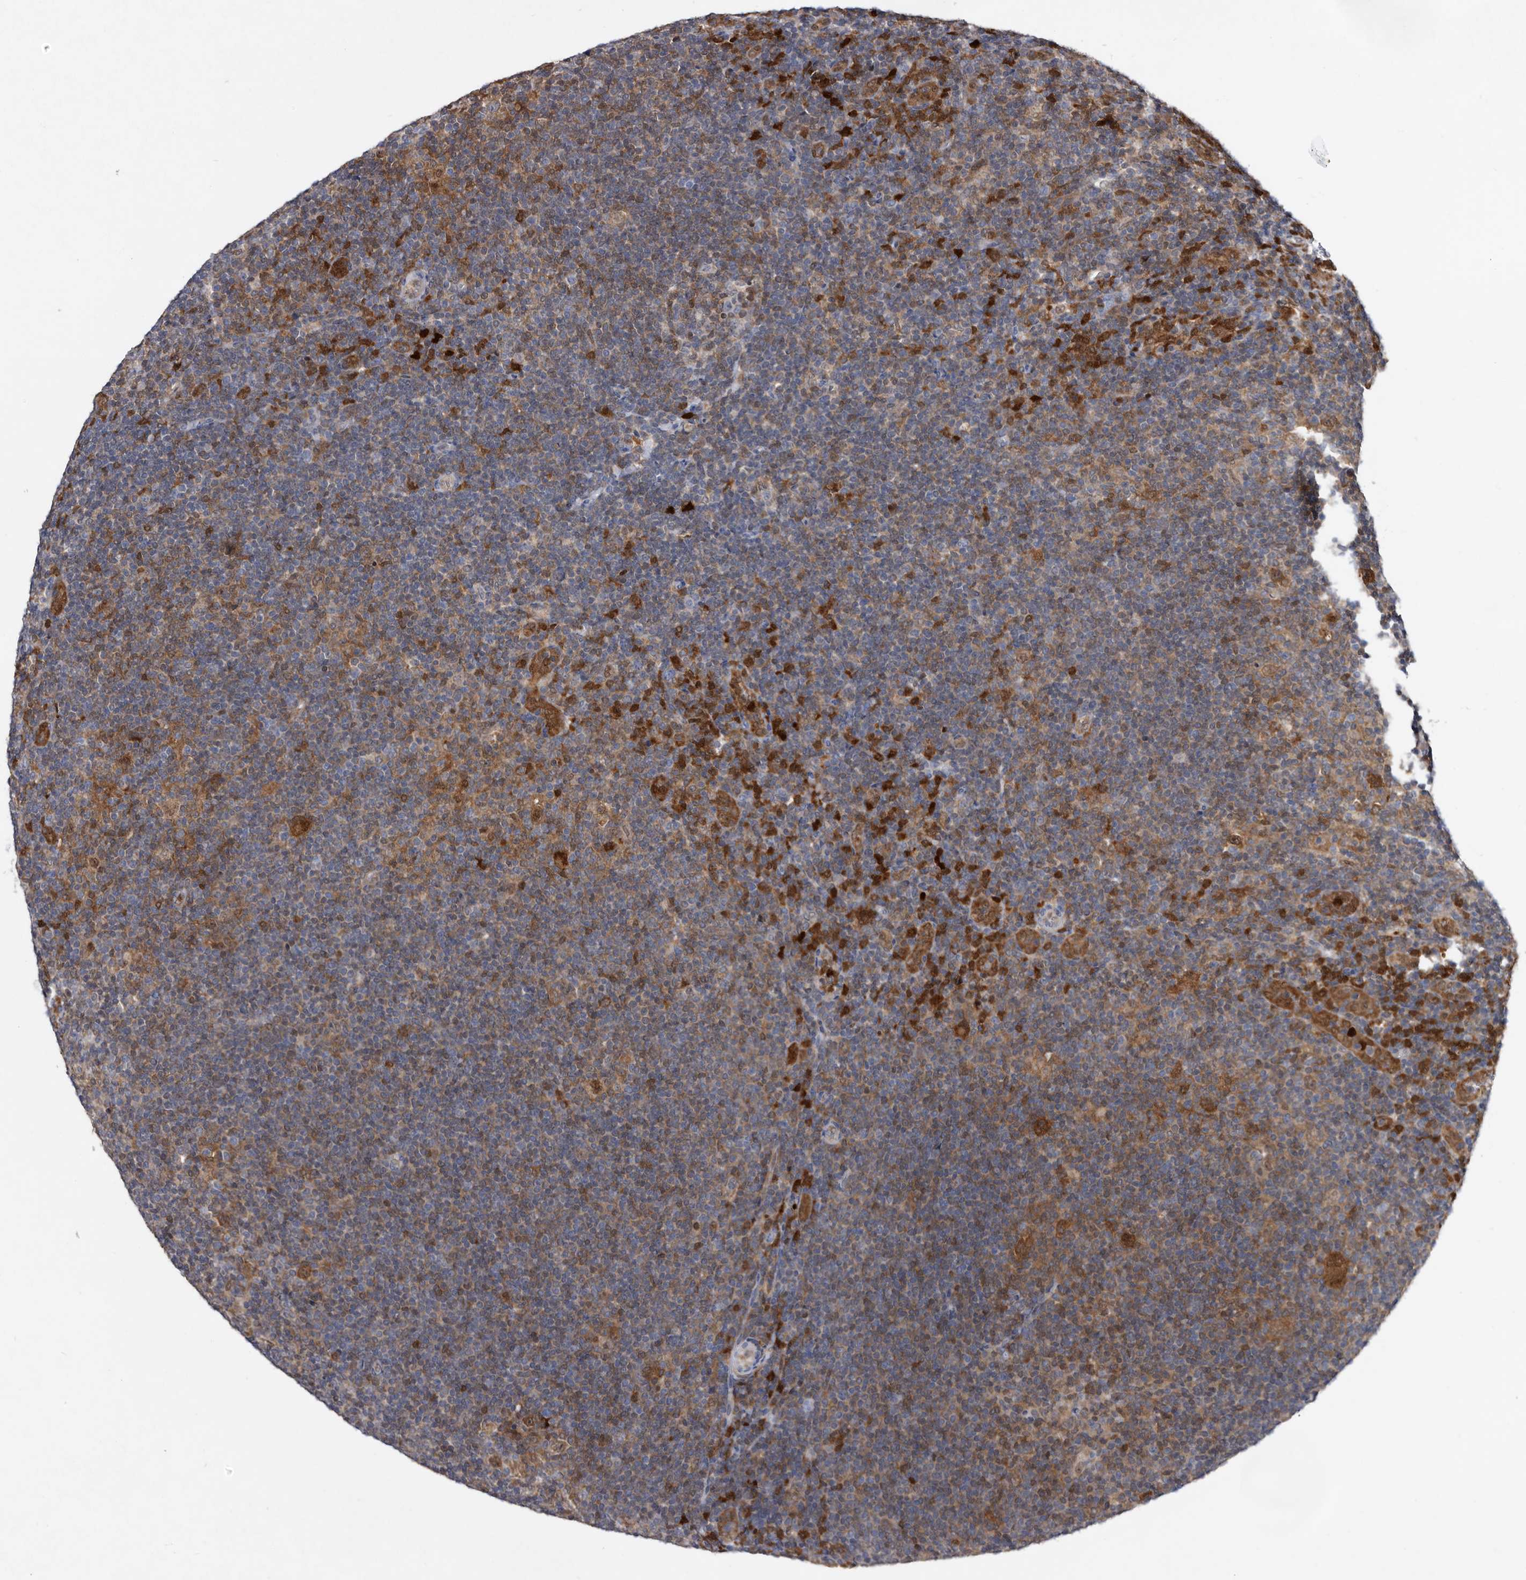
{"staining": {"intensity": "moderate", "quantity": ">75%", "location": "cytoplasmic/membranous"}, "tissue": "lymphoma", "cell_type": "Tumor cells", "image_type": "cancer", "snomed": [{"axis": "morphology", "description": "Hodgkin's disease, NOS"}, {"axis": "topography", "description": "Lymph node"}], "caption": "DAB immunohistochemical staining of human Hodgkin's disease displays moderate cytoplasmic/membranous protein expression in approximately >75% of tumor cells.", "gene": "SERPINB8", "patient": {"sex": "female", "age": 57}}